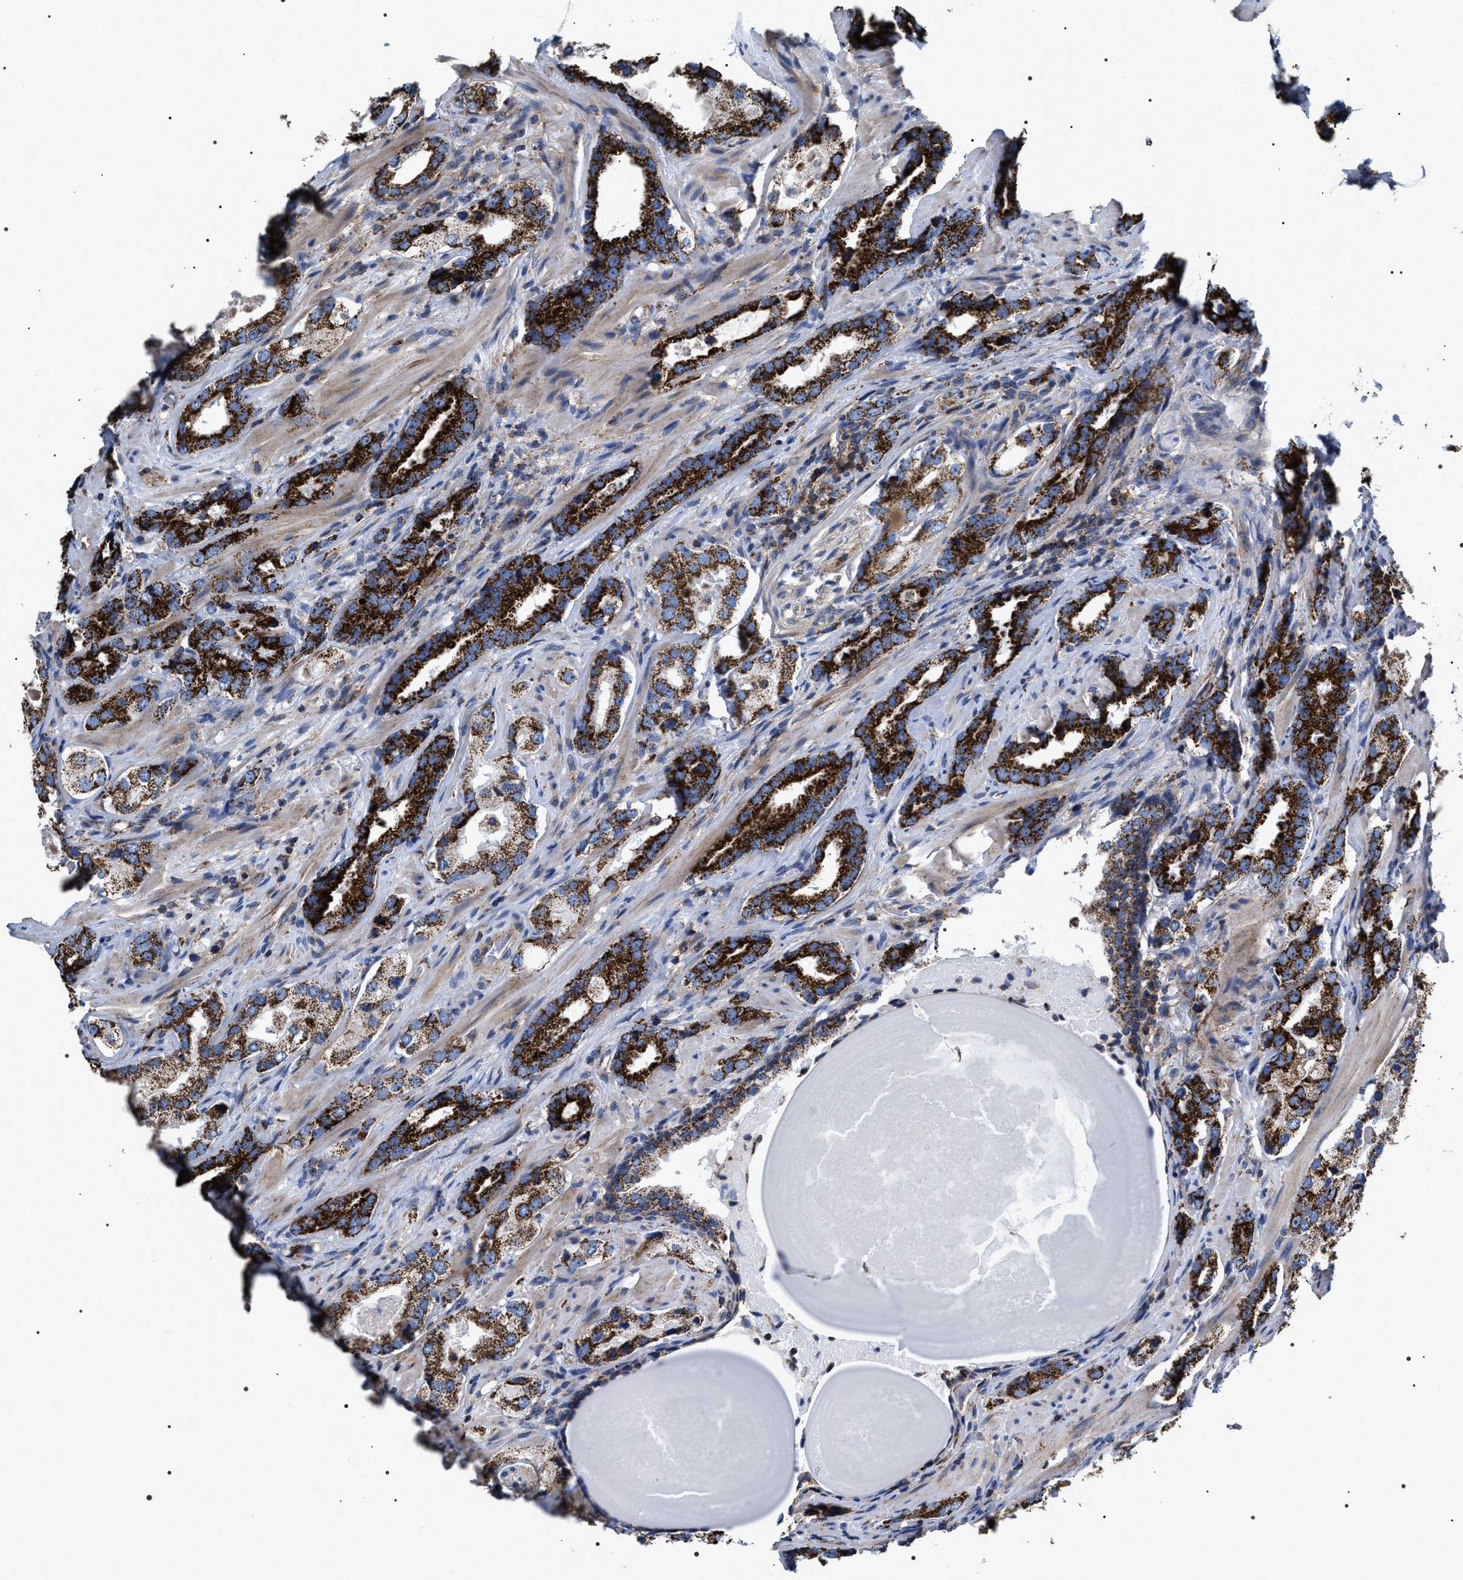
{"staining": {"intensity": "strong", "quantity": ">75%", "location": "cytoplasmic/membranous"}, "tissue": "prostate cancer", "cell_type": "Tumor cells", "image_type": "cancer", "snomed": [{"axis": "morphology", "description": "Adenocarcinoma, High grade"}, {"axis": "topography", "description": "Prostate"}], "caption": "A brown stain shows strong cytoplasmic/membranous staining of a protein in human prostate cancer (high-grade adenocarcinoma) tumor cells. Using DAB (3,3'-diaminobenzidine) (brown) and hematoxylin (blue) stains, captured at high magnification using brightfield microscopy.", "gene": "COG5", "patient": {"sex": "male", "age": 63}}